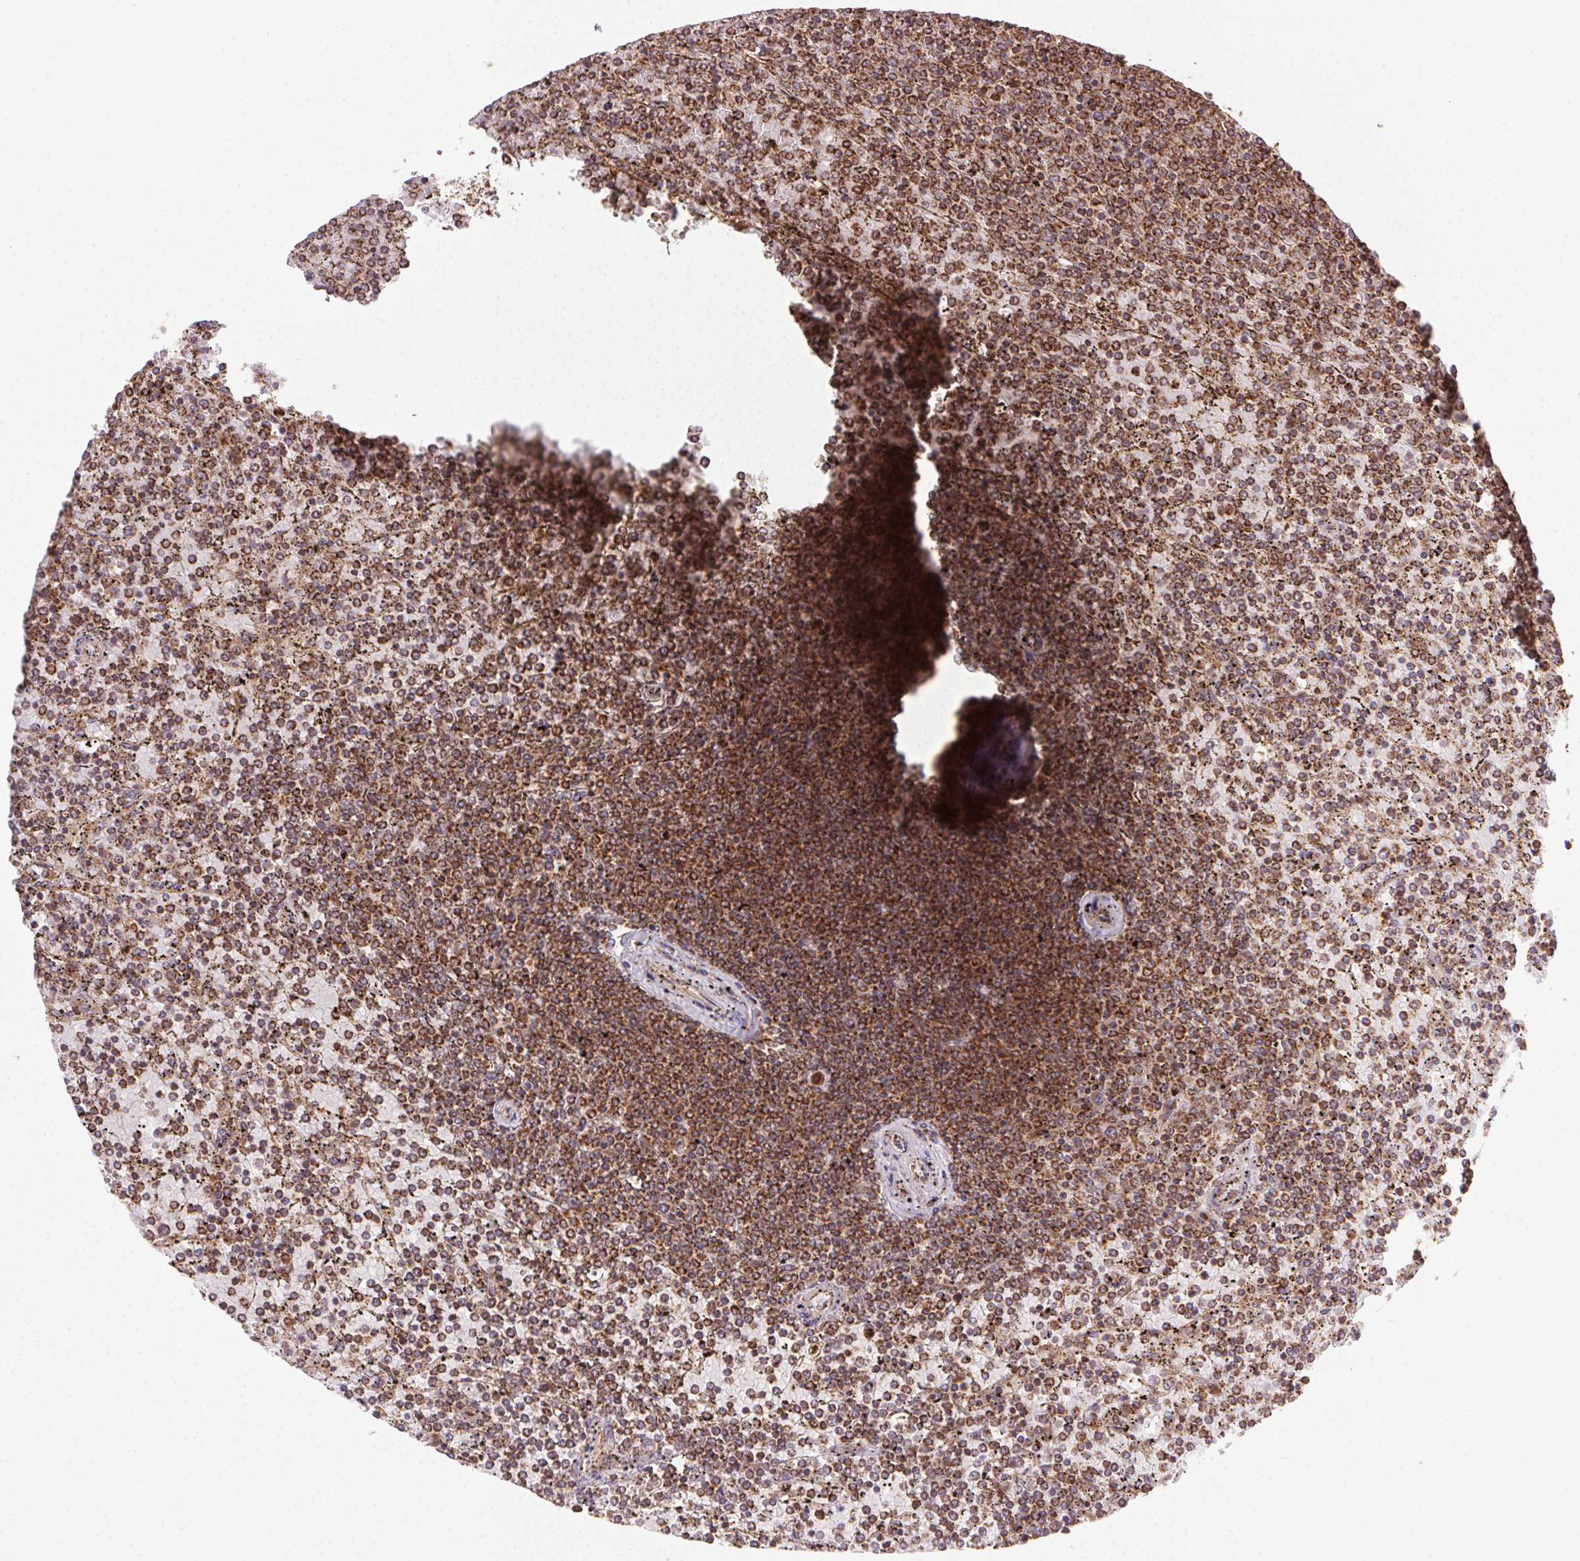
{"staining": {"intensity": "strong", "quantity": ">75%", "location": "cytoplasmic/membranous"}, "tissue": "lymphoma", "cell_type": "Tumor cells", "image_type": "cancer", "snomed": [{"axis": "morphology", "description": "Malignant lymphoma, non-Hodgkin's type, Low grade"}, {"axis": "topography", "description": "Spleen"}], "caption": "This micrograph displays immunohistochemistry staining of human low-grade malignant lymphoma, non-Hodgkin's type, with high strong cytoplasmic/membranous positivity in about >75% of tumor cells.", "gene": "CLPB", "patient": {"sex": "female", "age": 77}}